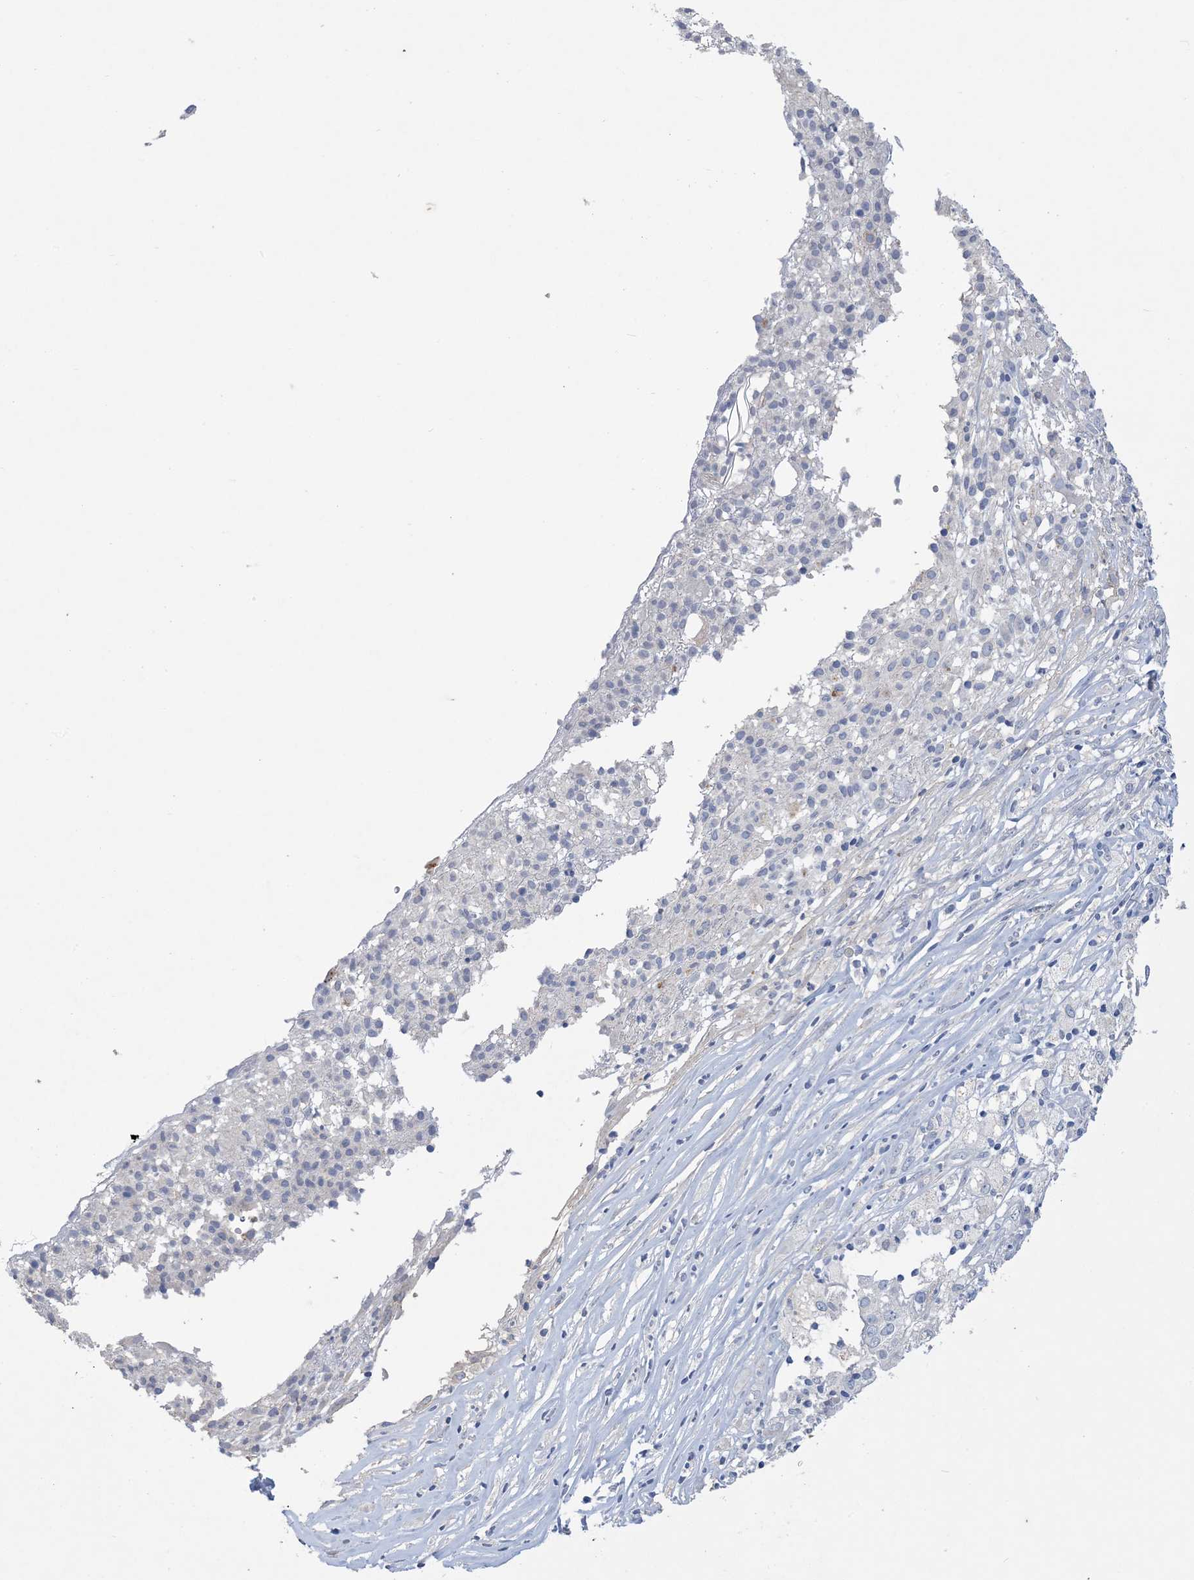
{"staining": {"intensity": "negative", "quantity": "none", "location": "none"}, "tissue": "ovarian cancer", "cell_type": "Tumor cells", "image_type": "cancer", "snomed": [{"axis": "morphology", "description": "Carcinoma, endometroid"}, {"axis": "topography", "description": "Ovary"}], "caption": "IHC histopathology image of neoplastic tissue: ovarian cancer stained with DAB (3,3'-diaminobenzidine) displays no significant protein expression in tumor cells.", "gene": "DSC3", "patient": {"sex": "female", "age": 42}}